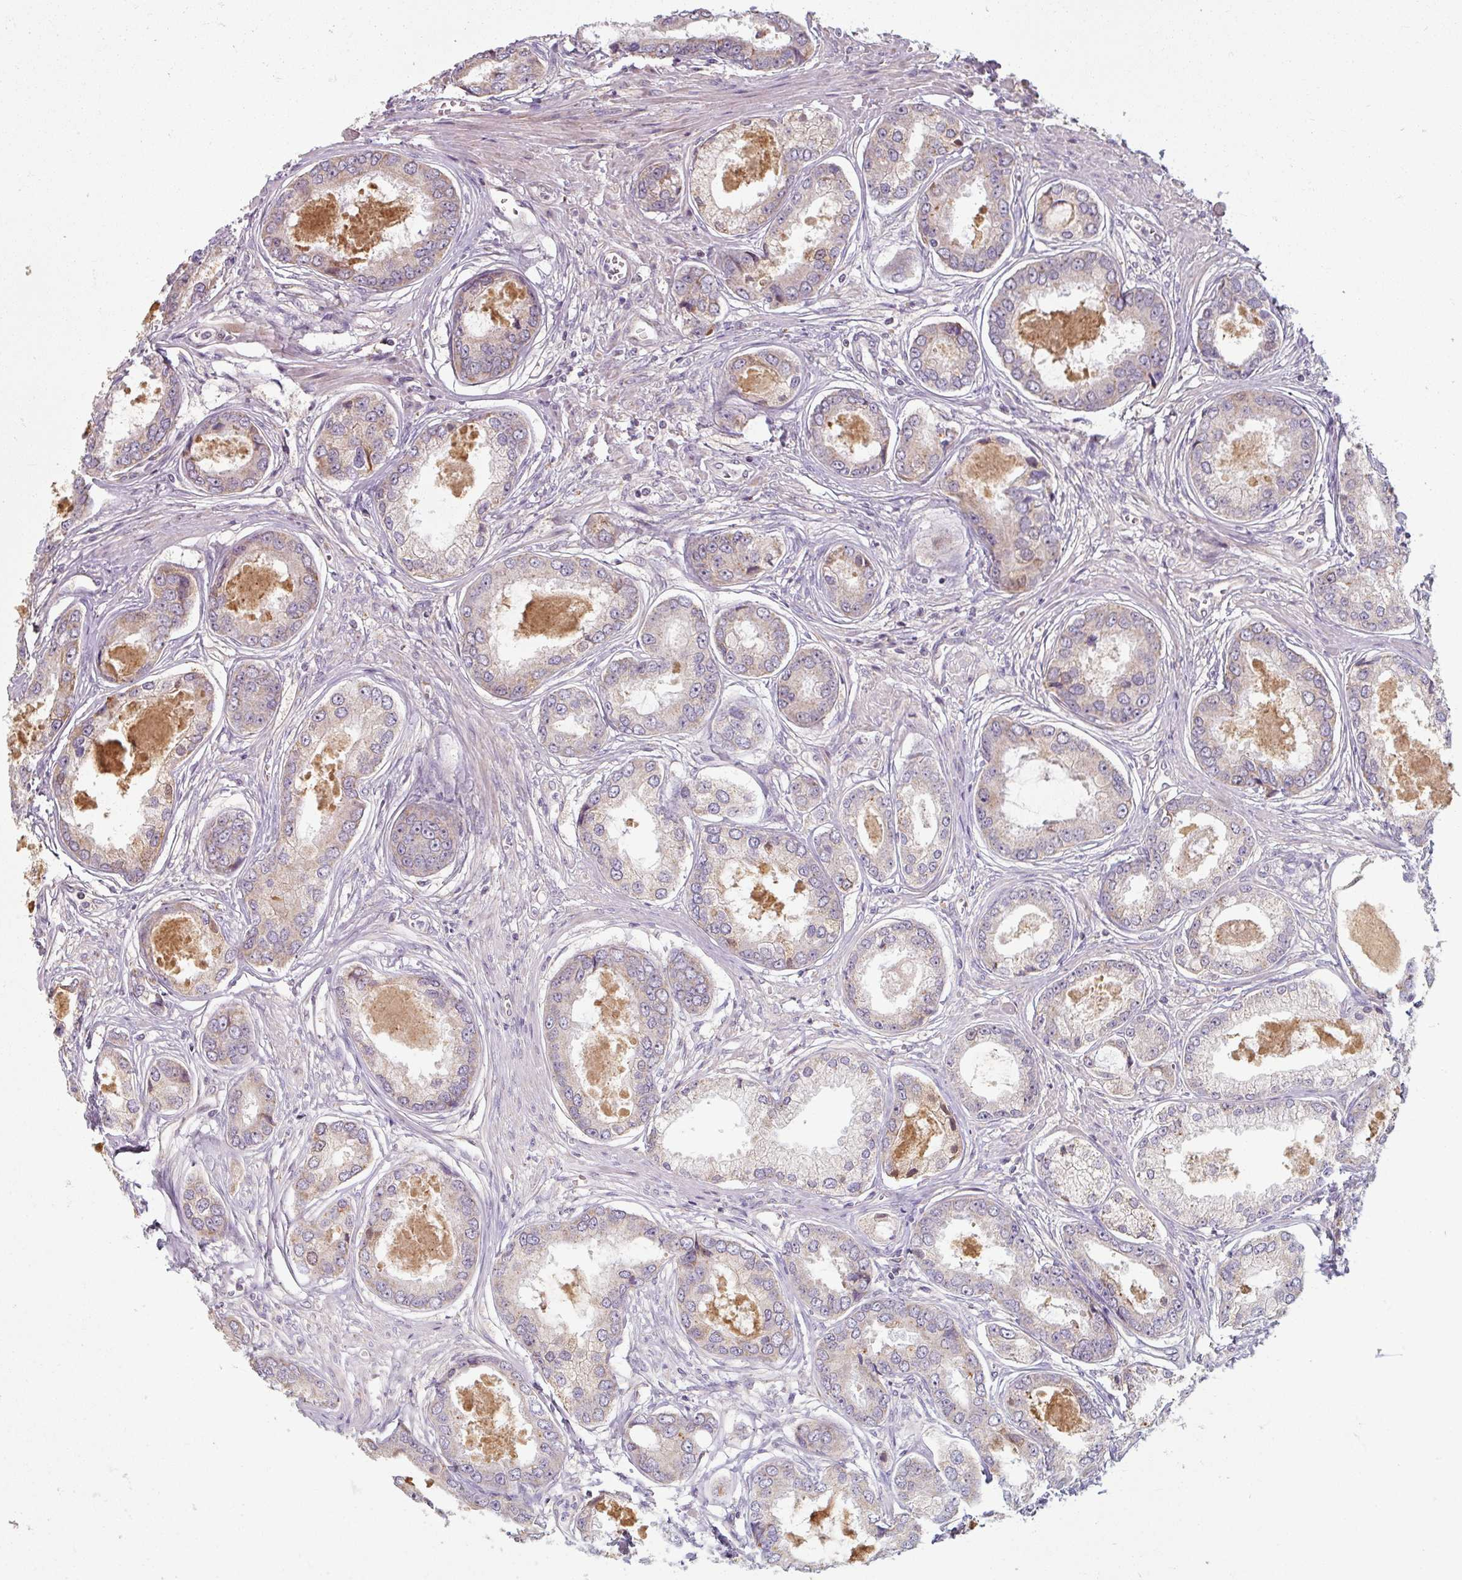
{"staining": {"intensity": "weak", "quantity": "<25%", "location": "cytoplasmic/membranous"}, "tissue": "prostate cancer", "cell_type": "Tumor cells", "image_type": "cancer", "snomed": [{"axis": "morphology", "description": "Adenocarcinoma, Low grade"}, {"axis": "topography", "description": "Prostate"}], "caption": "DAB (3,3'-diaminobenzidine) immunohistochemical staining of prostate cancer demonstrates no significant expression in tumor cells.", "gene": "TSEN54", "patient": {"sex": "male", "age": 68}}